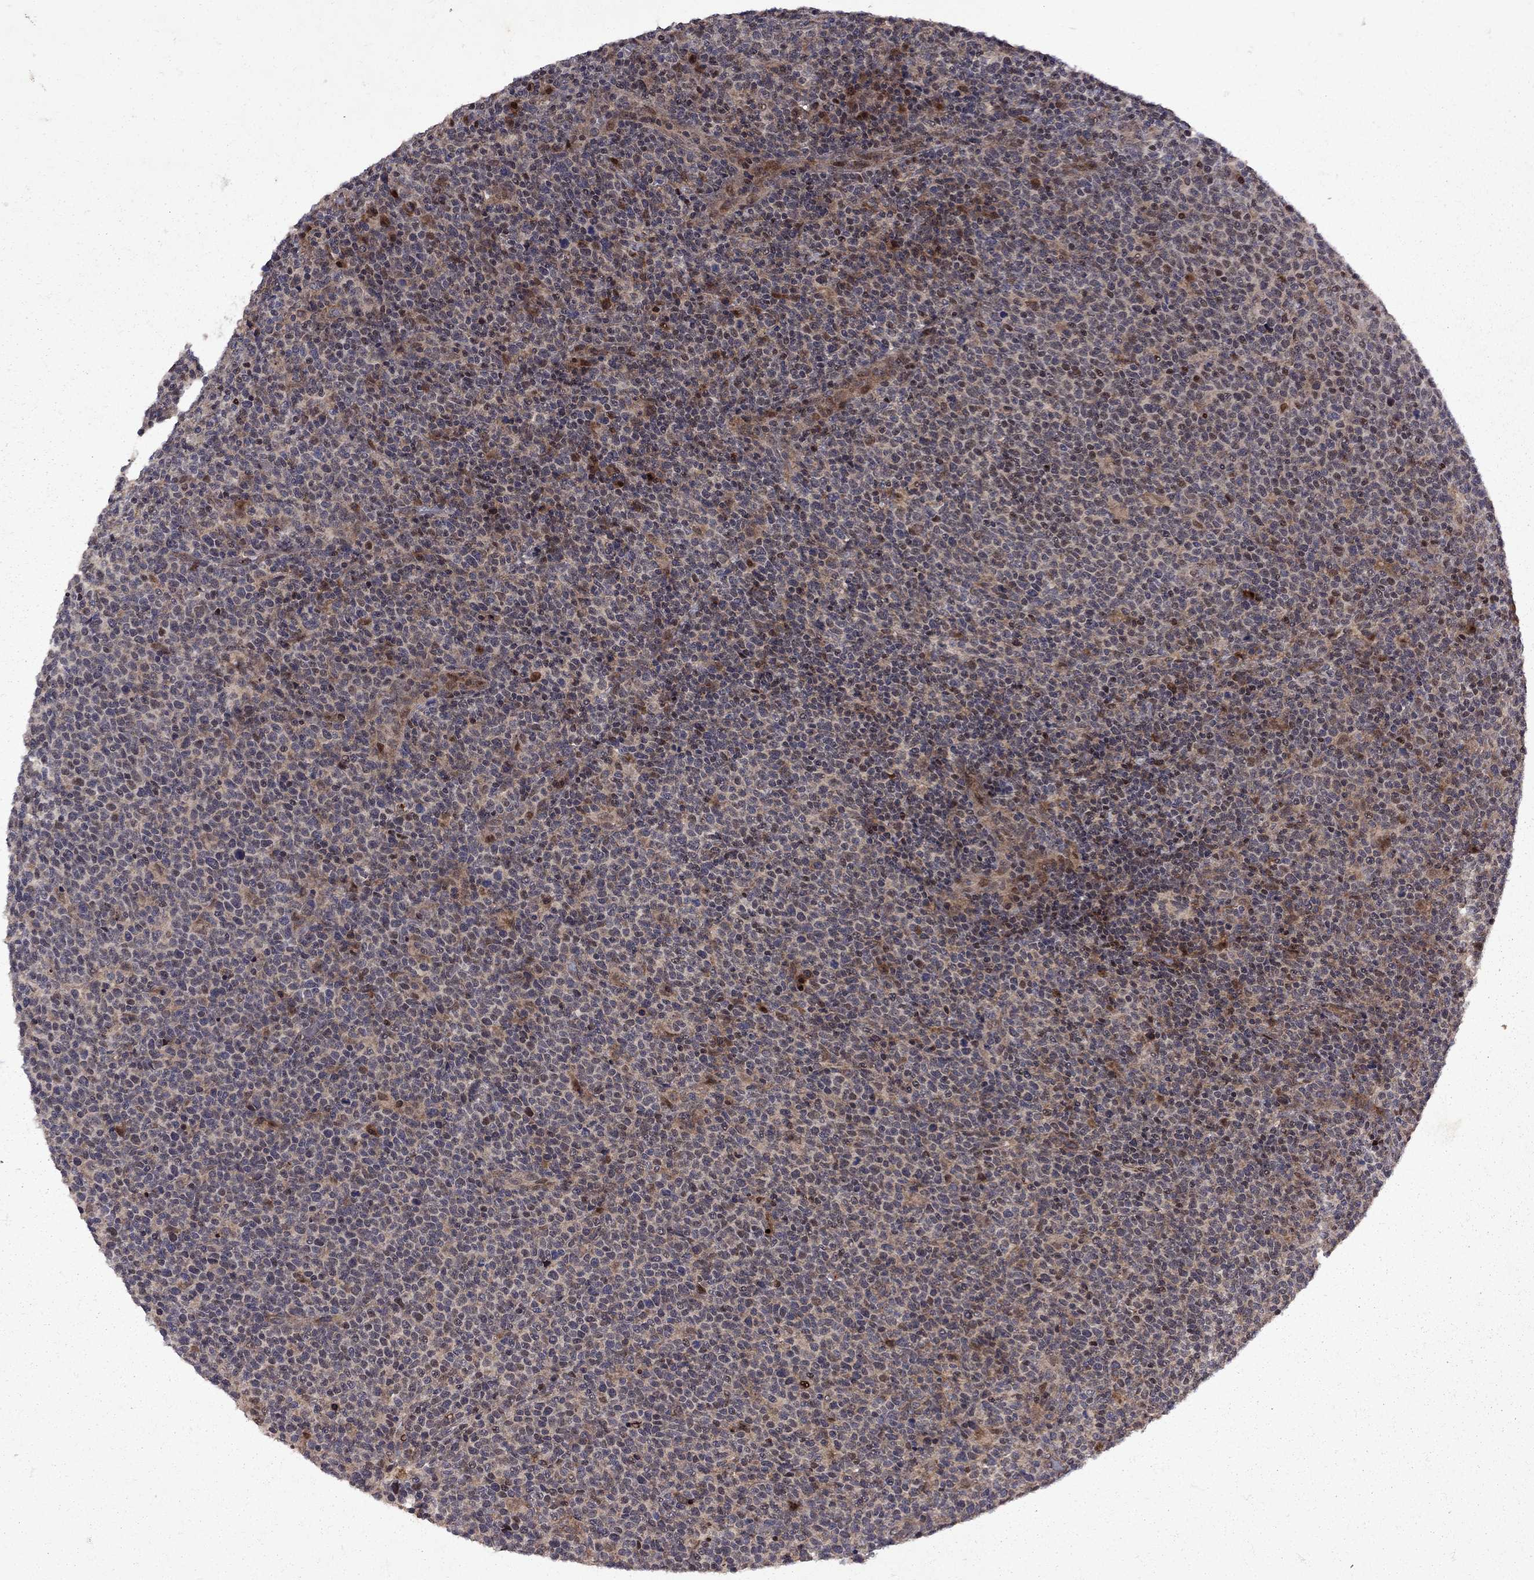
{"staining": {"intensity": "moderate", "quantity": "<25%", "location": "nuclear"}, "tissue": "lymphoma", "cell_type": "Tumor cells", "image_type": "cancer", "snomed": [{"axis": "morphology", "description": "Malignant lymphoma, non-Hodgkin's type, High grade"}, {"axis": "topography", "description": "Lymph node"}], "caption": "Tumor cells show moderate nuclear positivity in about <25% of cells in lymphoma.", "gene": "IPP", "patient": {"sex": "male", "age": 61}}